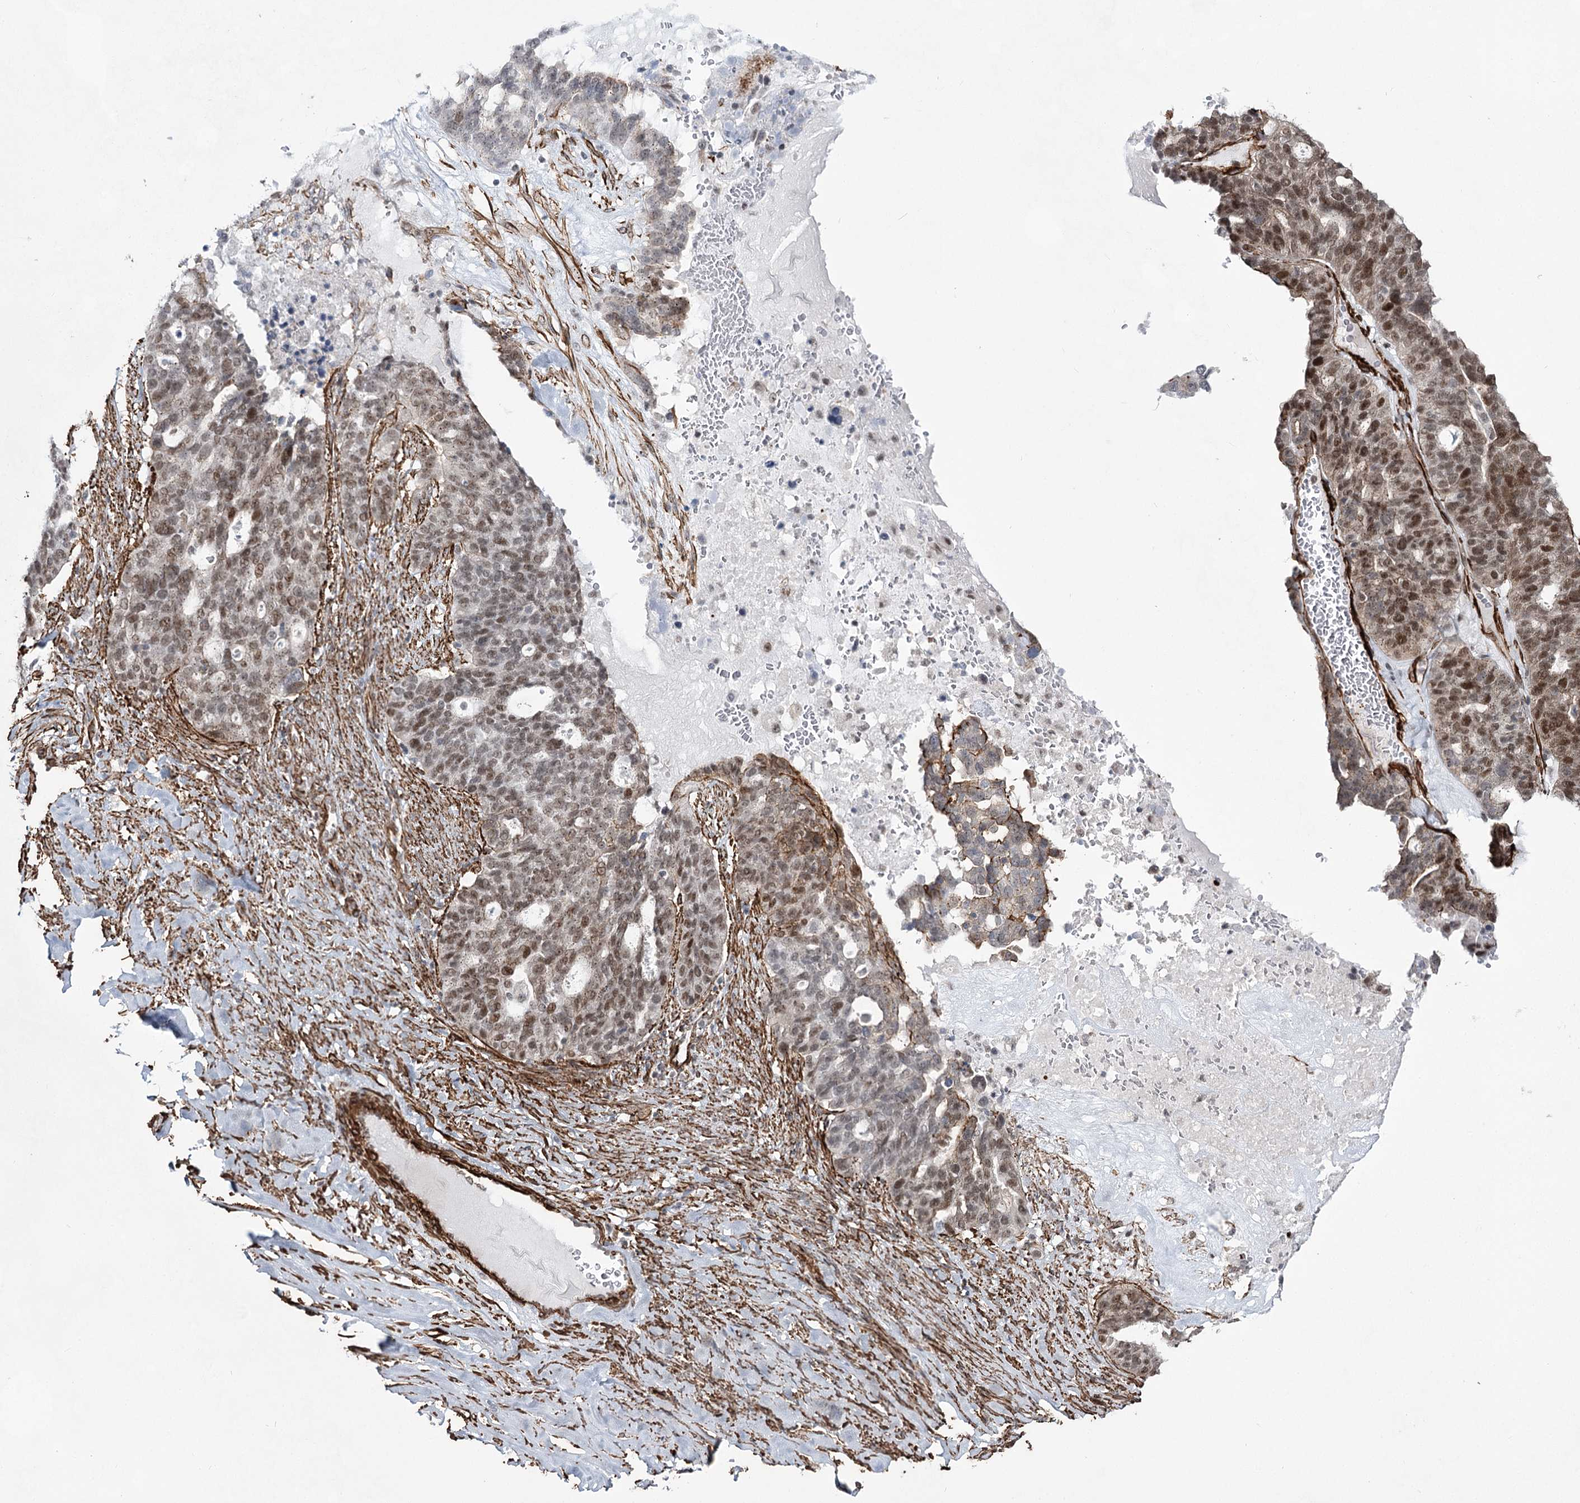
{"staining": {"intensity": "moderate", "quantity": "<25%", "location": "nuclear"}, "tissue": "ovarian cancer", "cell_type": "Tumor cells", "image_type": "cancer", "snomed": [{"axis": "morphology", "description": "Cystadenocarcinoma, serous, NOS"}, {"axis": "topography", "description": "Ovary"}], "caption": "Serous cystadenocarcinoma (ovarian) stained with a brown dye reveals moderate nuclear positive positivity in approximately <25% of tumor cells.", "gene": "CWF19L1", "patient": {"sex": "female", "age": 59}}